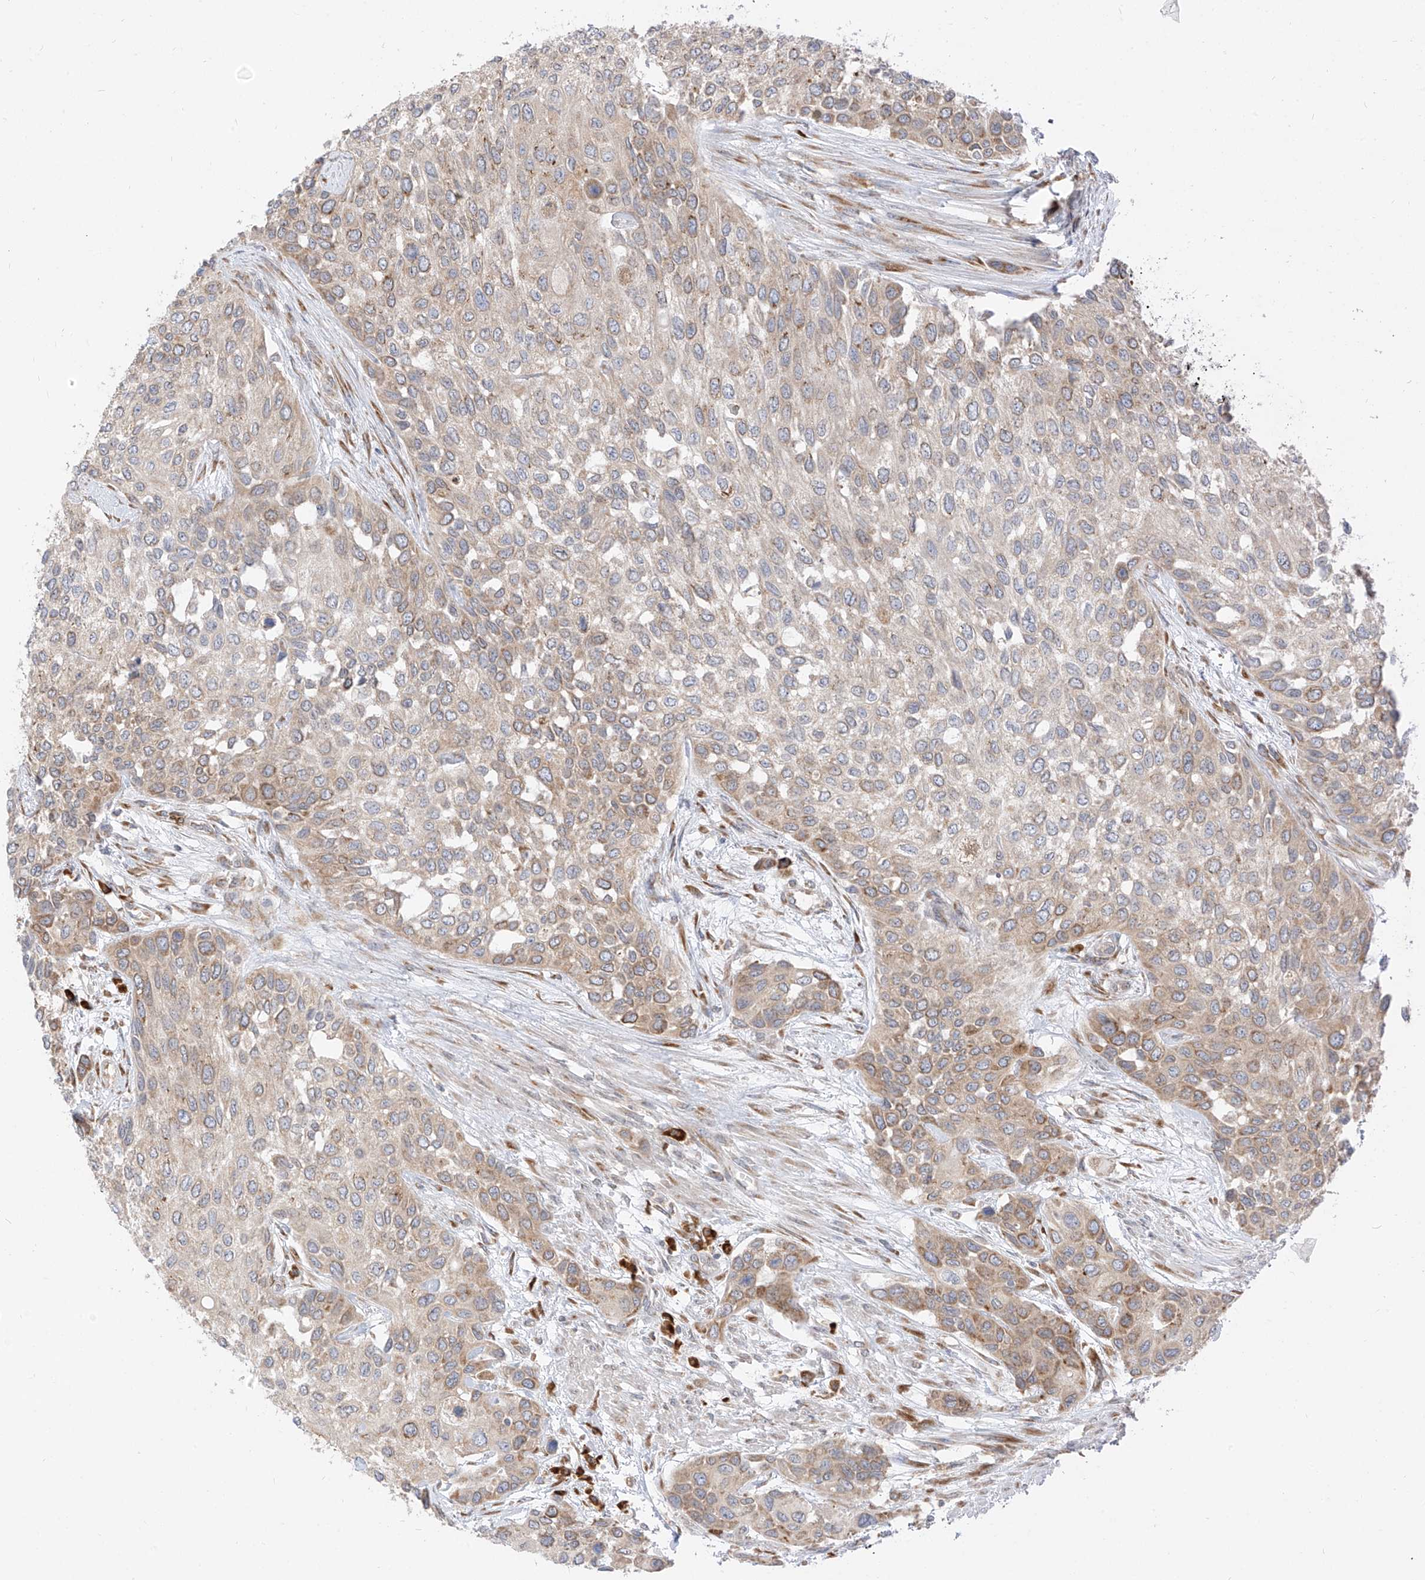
{"staining": {"intensity": "moderate", "quantity": "25%-75%", "location": "cytoplasmic/membranous"}, "tissue": "urothelial cancer", "cell_type": "Tumor cells", "image_type": "cancer", "snomed": [{"axis": "morphology", "description": "Normal tissue, NOS"}, {"axis": "morphology", "description": "Urothelial carcinoma, High grade"}, {"axis": "topography", "description": "Vascular tissue"}, {"axis": "topography", "description": "Urinary bladder"}], "caption": "Immunohistochemistry (DAB (3,3'-diaminobenzidine)) staining of urothelial cancer shows moderate cytoplasmic/membranous protein staining in approximately 25%-75% of tumor cells. The protein of interest is shown in brown color, while the nuclei are stained blue.", "gene": "STT3A", "patient": {"sex": "female", "age": 56}}